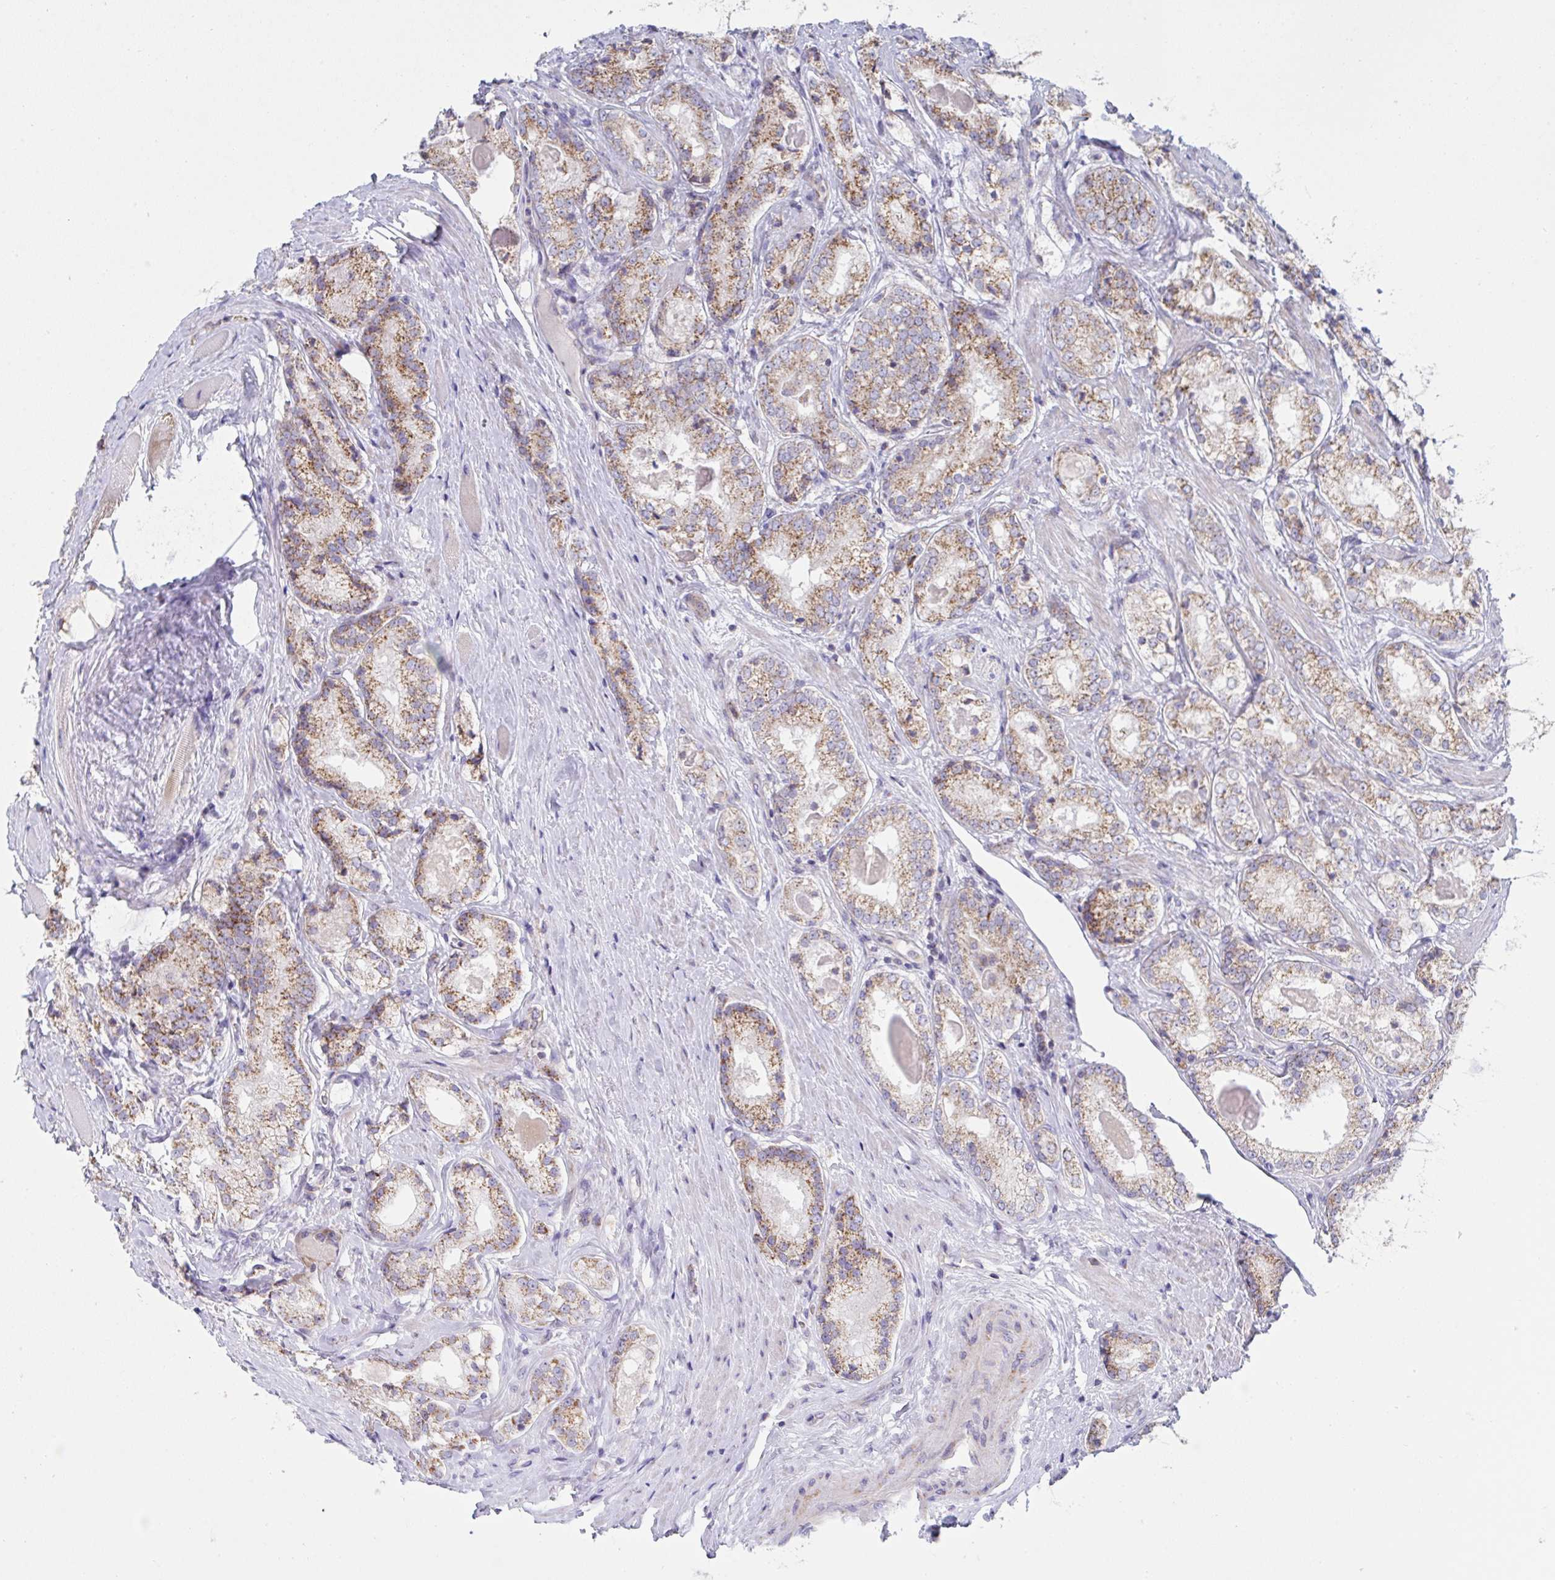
{"staining": {"intensity": "moderate", "quantity": "25%-75%", "location": "cytoplasmic/membranous"}, "tissue": "prostate cancer", "cell_type": "Tumor cells", "image_type": "cancer", "snomed": [{"axis": "morphology", "description": "Adenocarcinoma, NOS"}, {"axis": "morphology", "description": "Adenocarcinoma, Low grade"}, {"axis": "topography", "description": "Prostate"}], "caption": "Immunohistochemistry (IHC) micrograph of adenocarcinoma (prostate) stained for a protein (brown), which exhibits medium levels of moderate cytoplasmic/membranous expression in approximately 25%-75% of tumor cells.", "gene": "NDUFA7", "patient": {"sex": "male", "age": 68}}